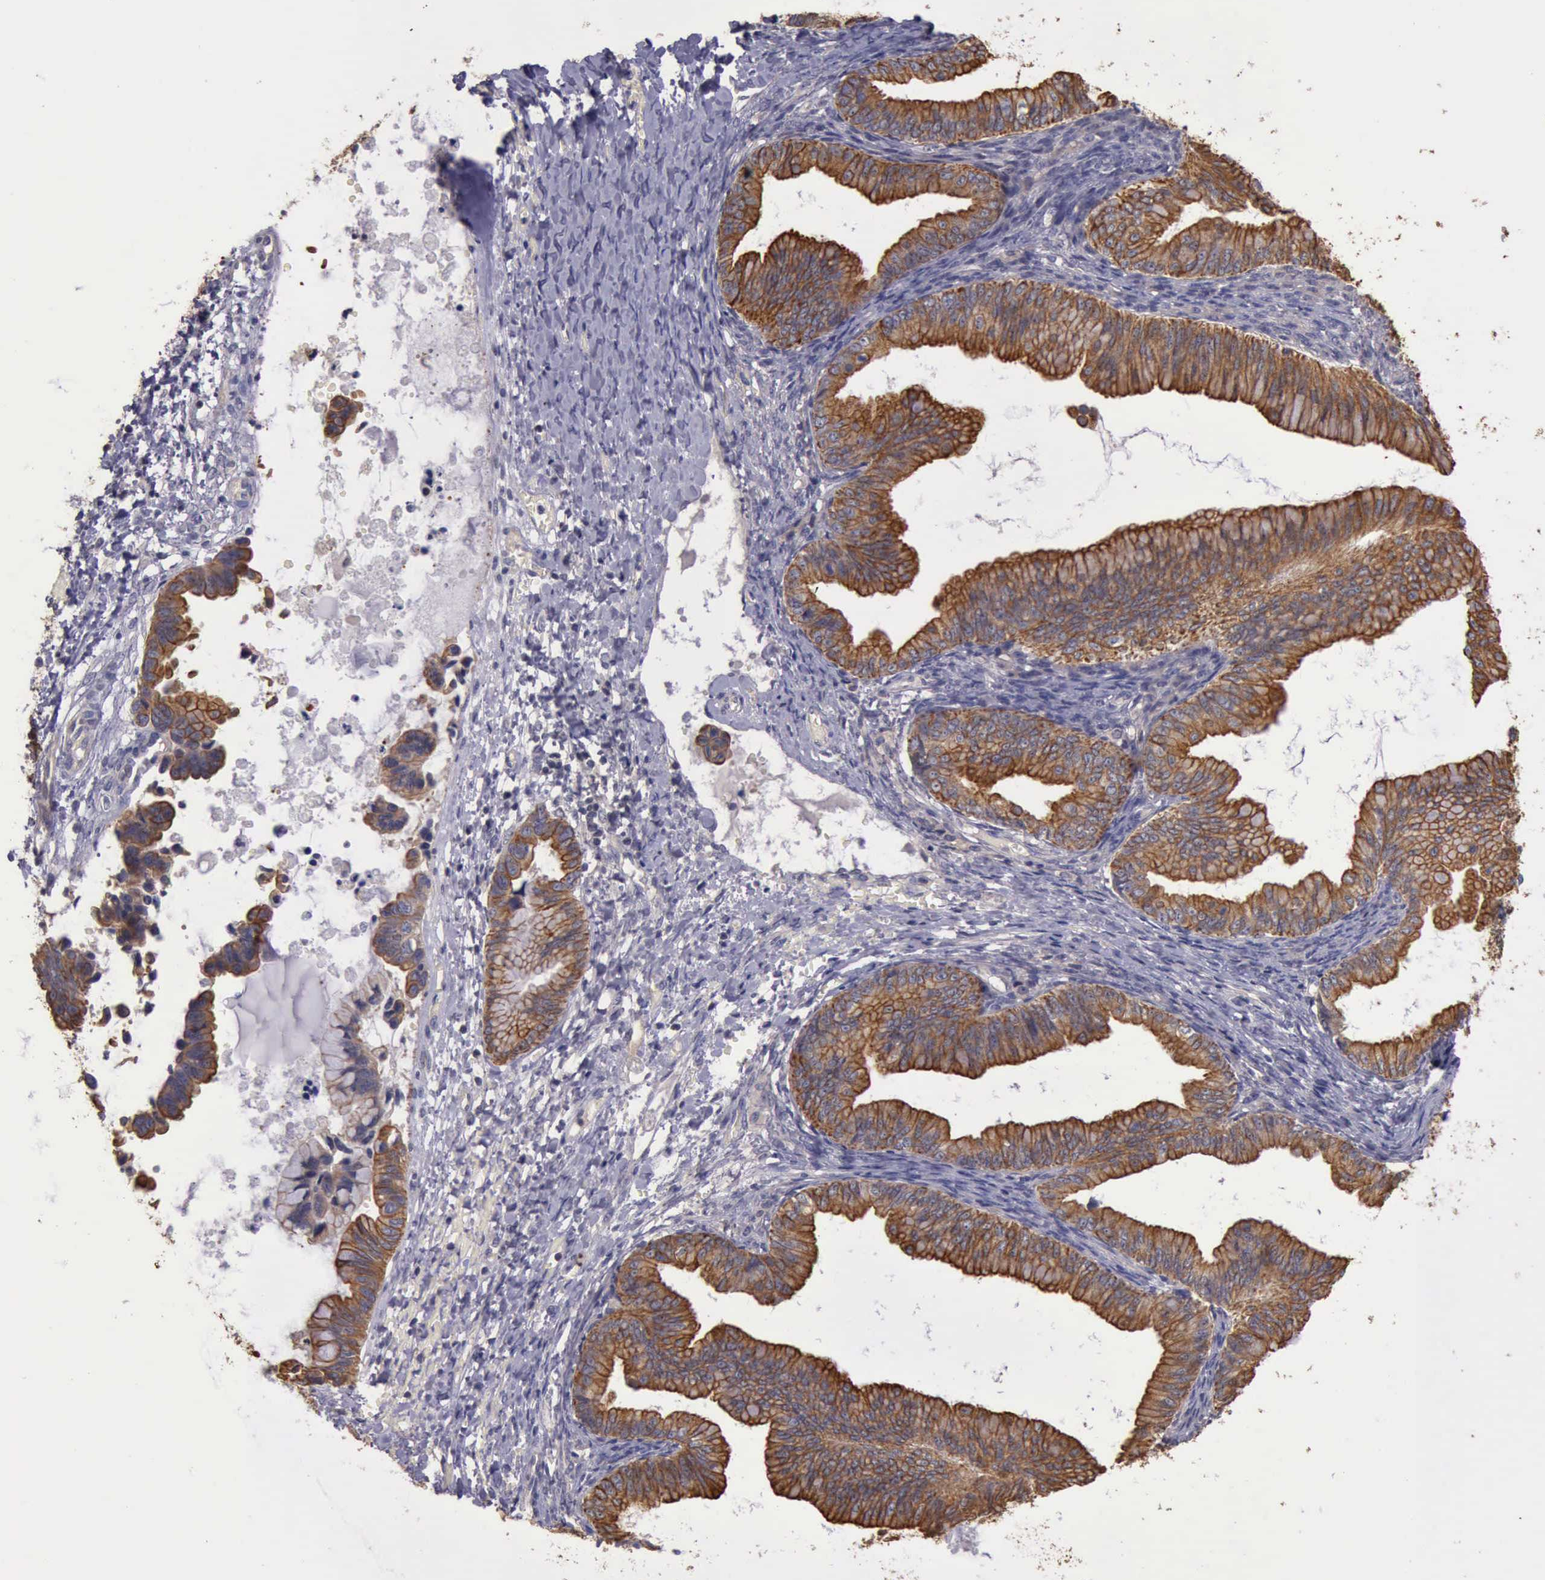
{"staining": {"intensity": "moderate", "quantity": ">75%", "location": "cytoplasmic/membranous"}, "tissue": "ovarian cancer", "cell_type": "Tumor cells", "image_type": "cancer", "snomed": [{"axis": "morphology", "description": "Cystadenocarcinoma, mucinous, NOS"}, {"axis": "topography", "description": "Ovary"}], "caption": "This histopathology image shows ovarian cancer stained with immunohistochemistry (IHC) to label a protein in brown. The cytoplasmic/membranous of tumor cells show moderate positivity for the protein. Nuclei are counter-stained blue.", "gene": "RAB39B", "patient": {"sex": "female", "age": 36}}